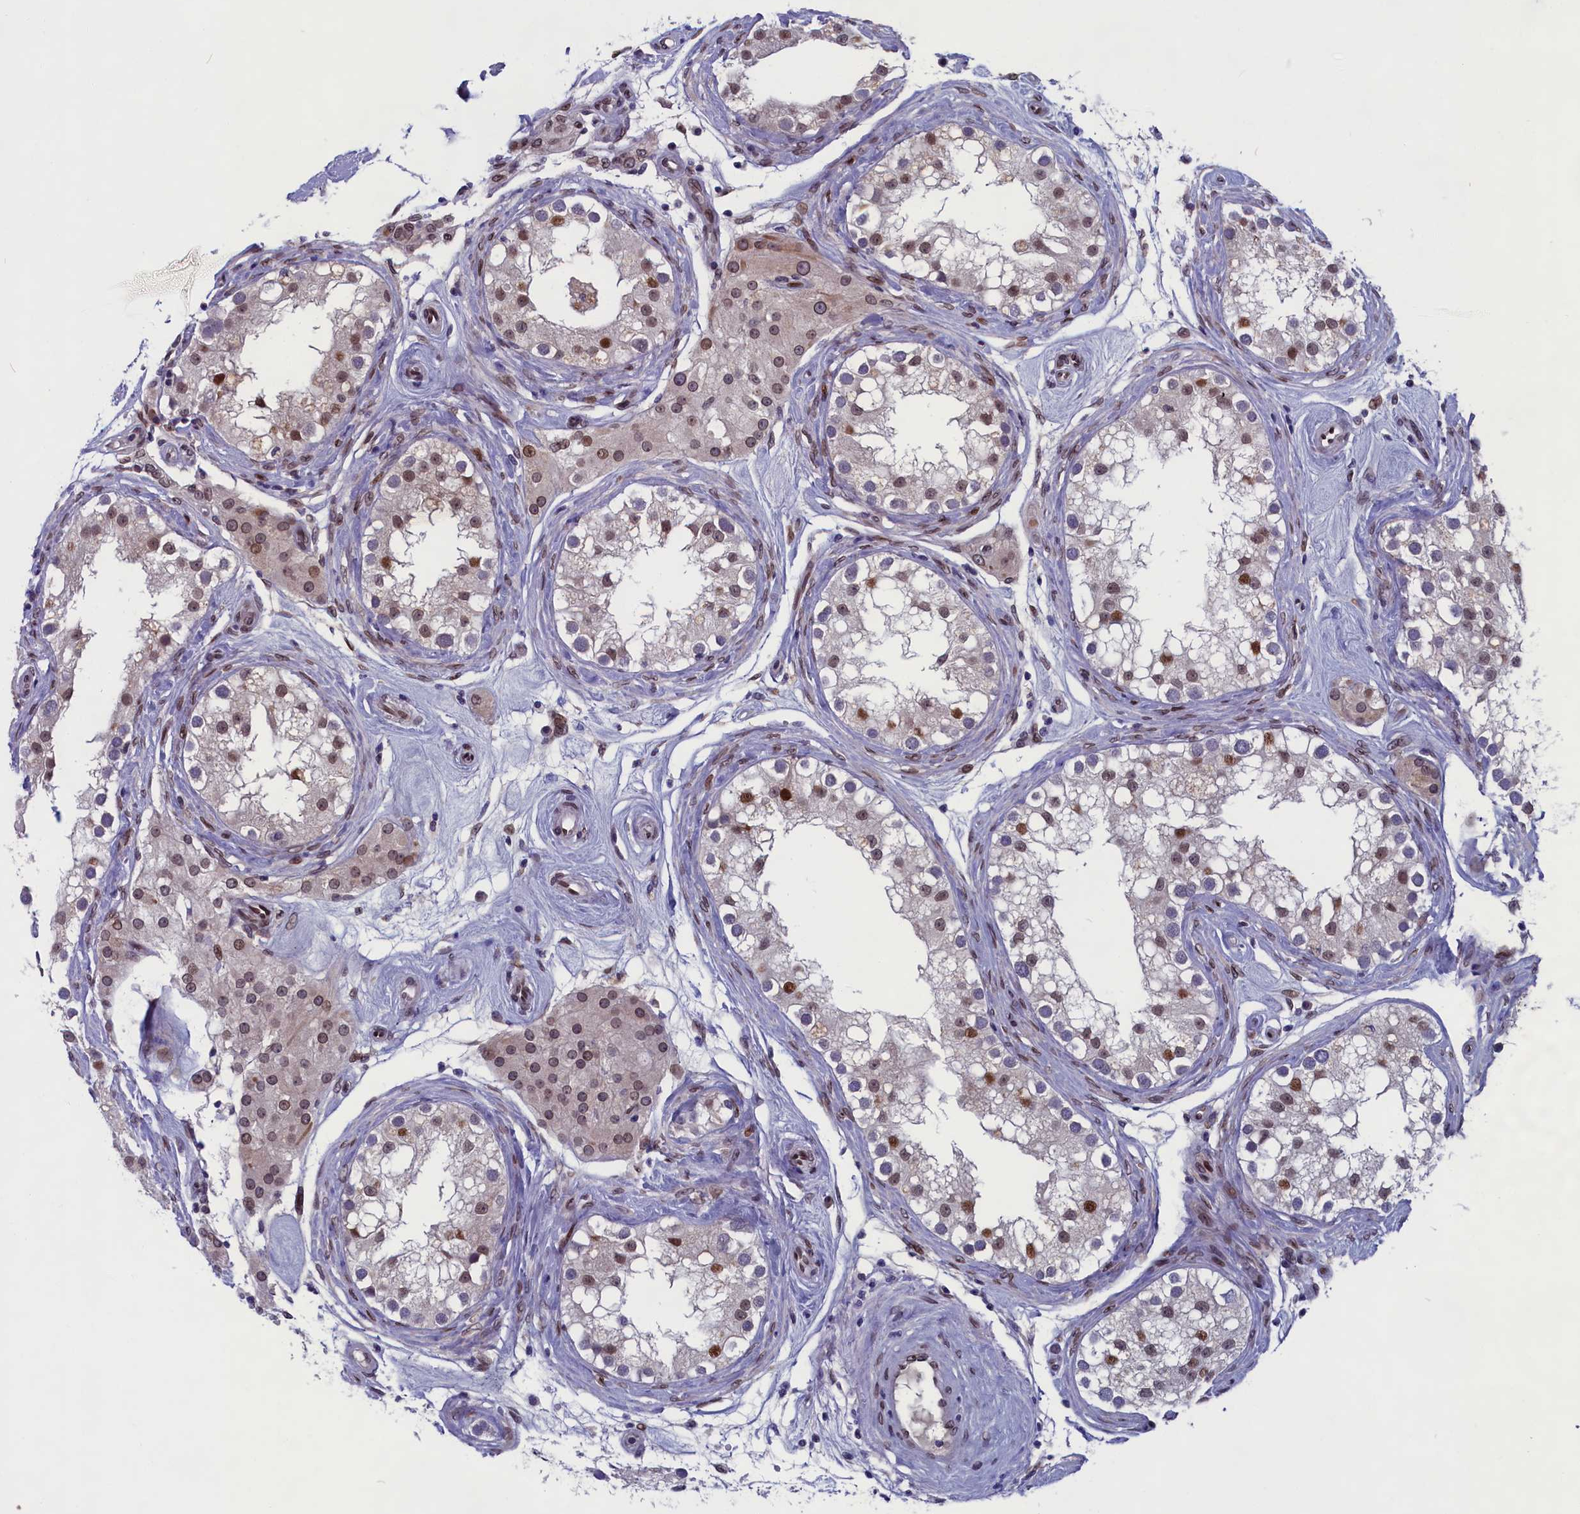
{"staining": {"intensity": "moderate", "quantity": "25%-75%", "location": "nuclear"}, "tissue": "epididymis", "cell_type": "Glandular cells", "image_type": "normal", "snomed": [{"axis": "morphology", "description": "Normal tissue, NOS"}, {"axis": "morphology", "description": "Inflammation, NOS"}, {"axis": "topography", "description": "Epididymis"}], "caption": "Moderate nuclear staining for a protein is seen in about 25%-75% of glandular cells of normal epididymis using immunohistochemistry.", "gene": "GPSM1", "patient": {"sex": "male", "age": 84}}